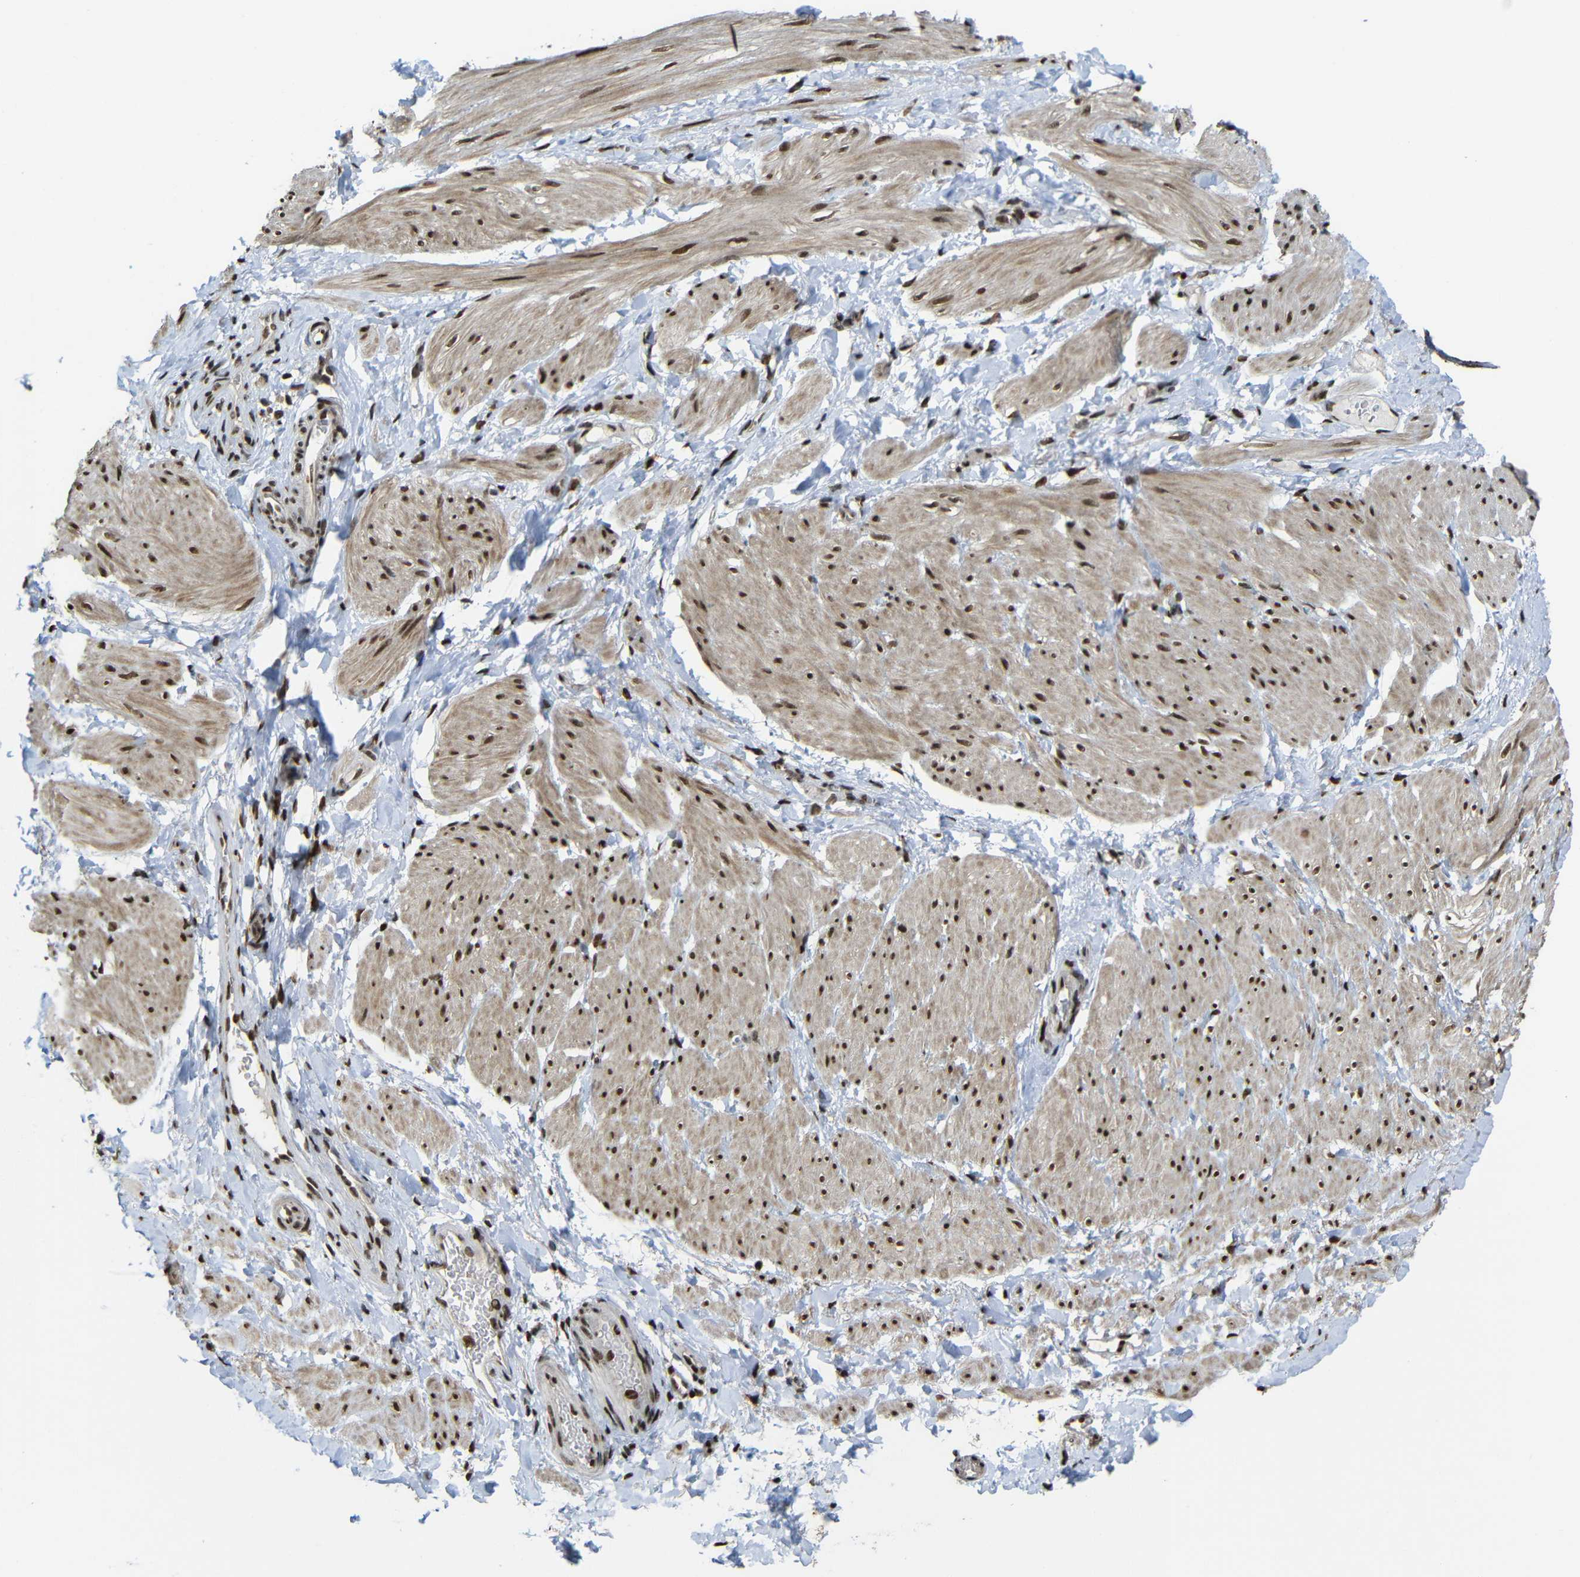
{"staining": {"intensity": "strong", "quantity": ">75%", "location": "cytoplasmic/membranous,nuclear"}, "tissue": "smooth muscle", "cell_type": "Smooth muscle cells", "image_type": "normal", "snomed": [{"axis": "morphology", "description": "Normal tissue, NOS"}, {"axis": "topography", "description": "Smooth muscle"}], "caption": "This histopathology image demonstrates normal smooth muscle stained with immunohistochemistry (IHC) to label a protein in brown. The cytoplasmic/membranous,nuclear of smooth muscle cells show strong positivity for the protein. Nuclei are counter-stained blue.", "gene": "TCF7L2", "patient": {"sex": "male", "age": 16}}